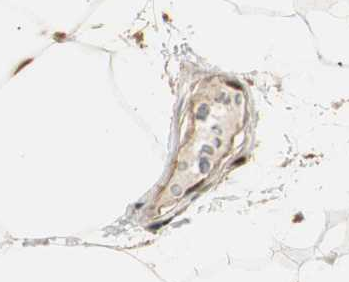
{"staining": {"intensity": "moderate", "quantity": ">75%", "location": "cytoplasmic/membranous,nuclear"}, "tissue": "adipose tissue", "cell_type": "Adipocytes", "image_type": "normal", "snomed": [{"axis": "morphology", "description": "Normal tissue, NOS"}, {"axis": "morphology", "description": "Duct carcinoma"}, {"axis": "topography", "description": "Breast"}, {"axis": "topography", "description": "Adipose tissue"}], "caption": "A photomicrograph showing moderate cytoplasmic/membranous,nuclear staining in approximately >75% of adipocytes in benign adipose tissue, as visualized by brown immunohistochemical staining.", "gene": "NES", "patient": {"sex": "female", "age": 37}}